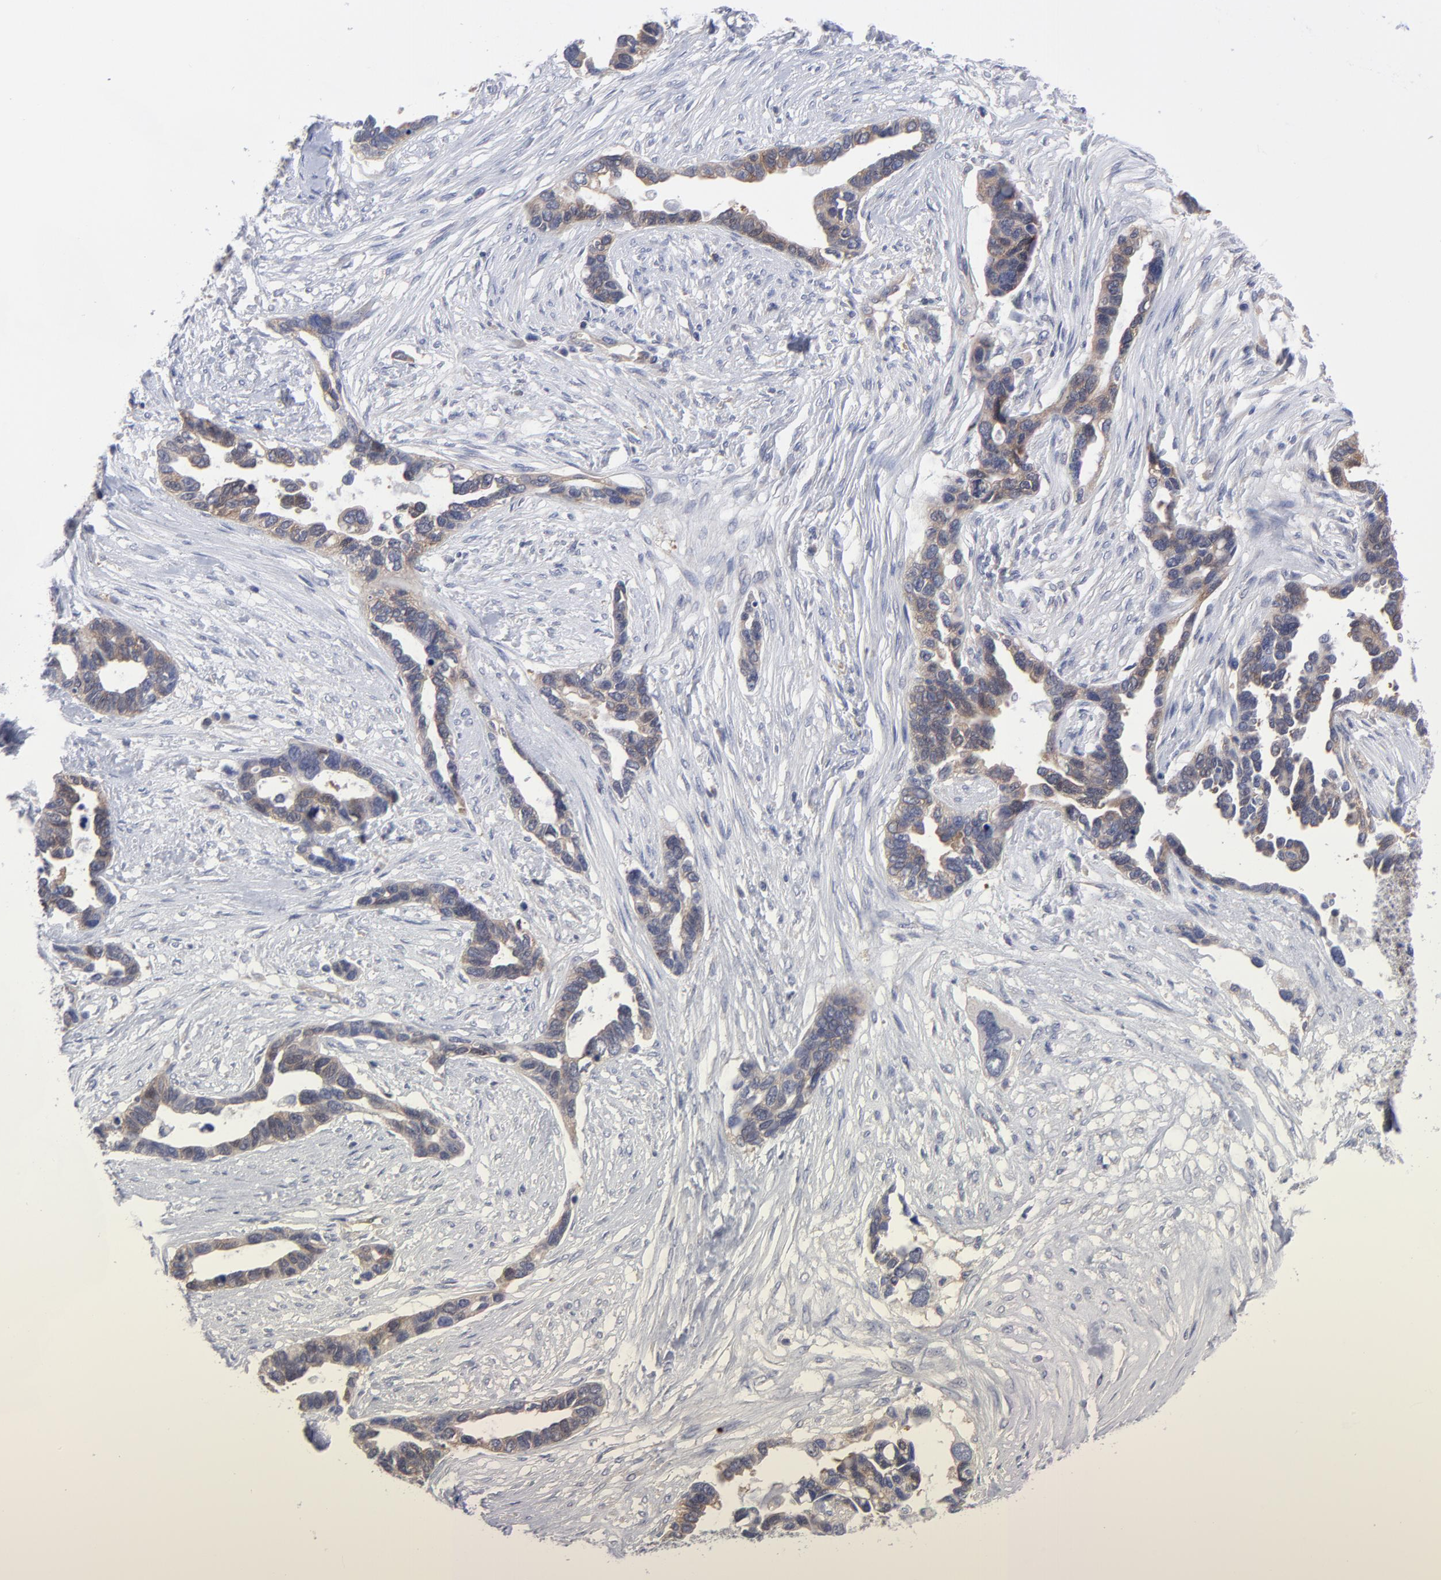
{"staining": {"intensity": "weak", "quantity": "25%-75%", "location": "cytoplasmic/membranous"}, "tissue": "ovarian cancer", "cell_type": "Tumor cells", "image_type": "cancer", "snomed": [{"axis": "morphology", "description": "Cystadenocarcinoma, serous, NOS"}, {"axis": "topography", "description": "Ovary"}], "caption": "Immunohistochemistry (DAB (3,3'-diaminobenzidine)) staining of human ovarian cancer (serous cystadenocarcinoma) shows weak cytoplasmic/membranous protein expression in about 25%-75% of tumor cells.", "gene": "NFKBIA", "patient": {"sex": "female", "age": 54}}